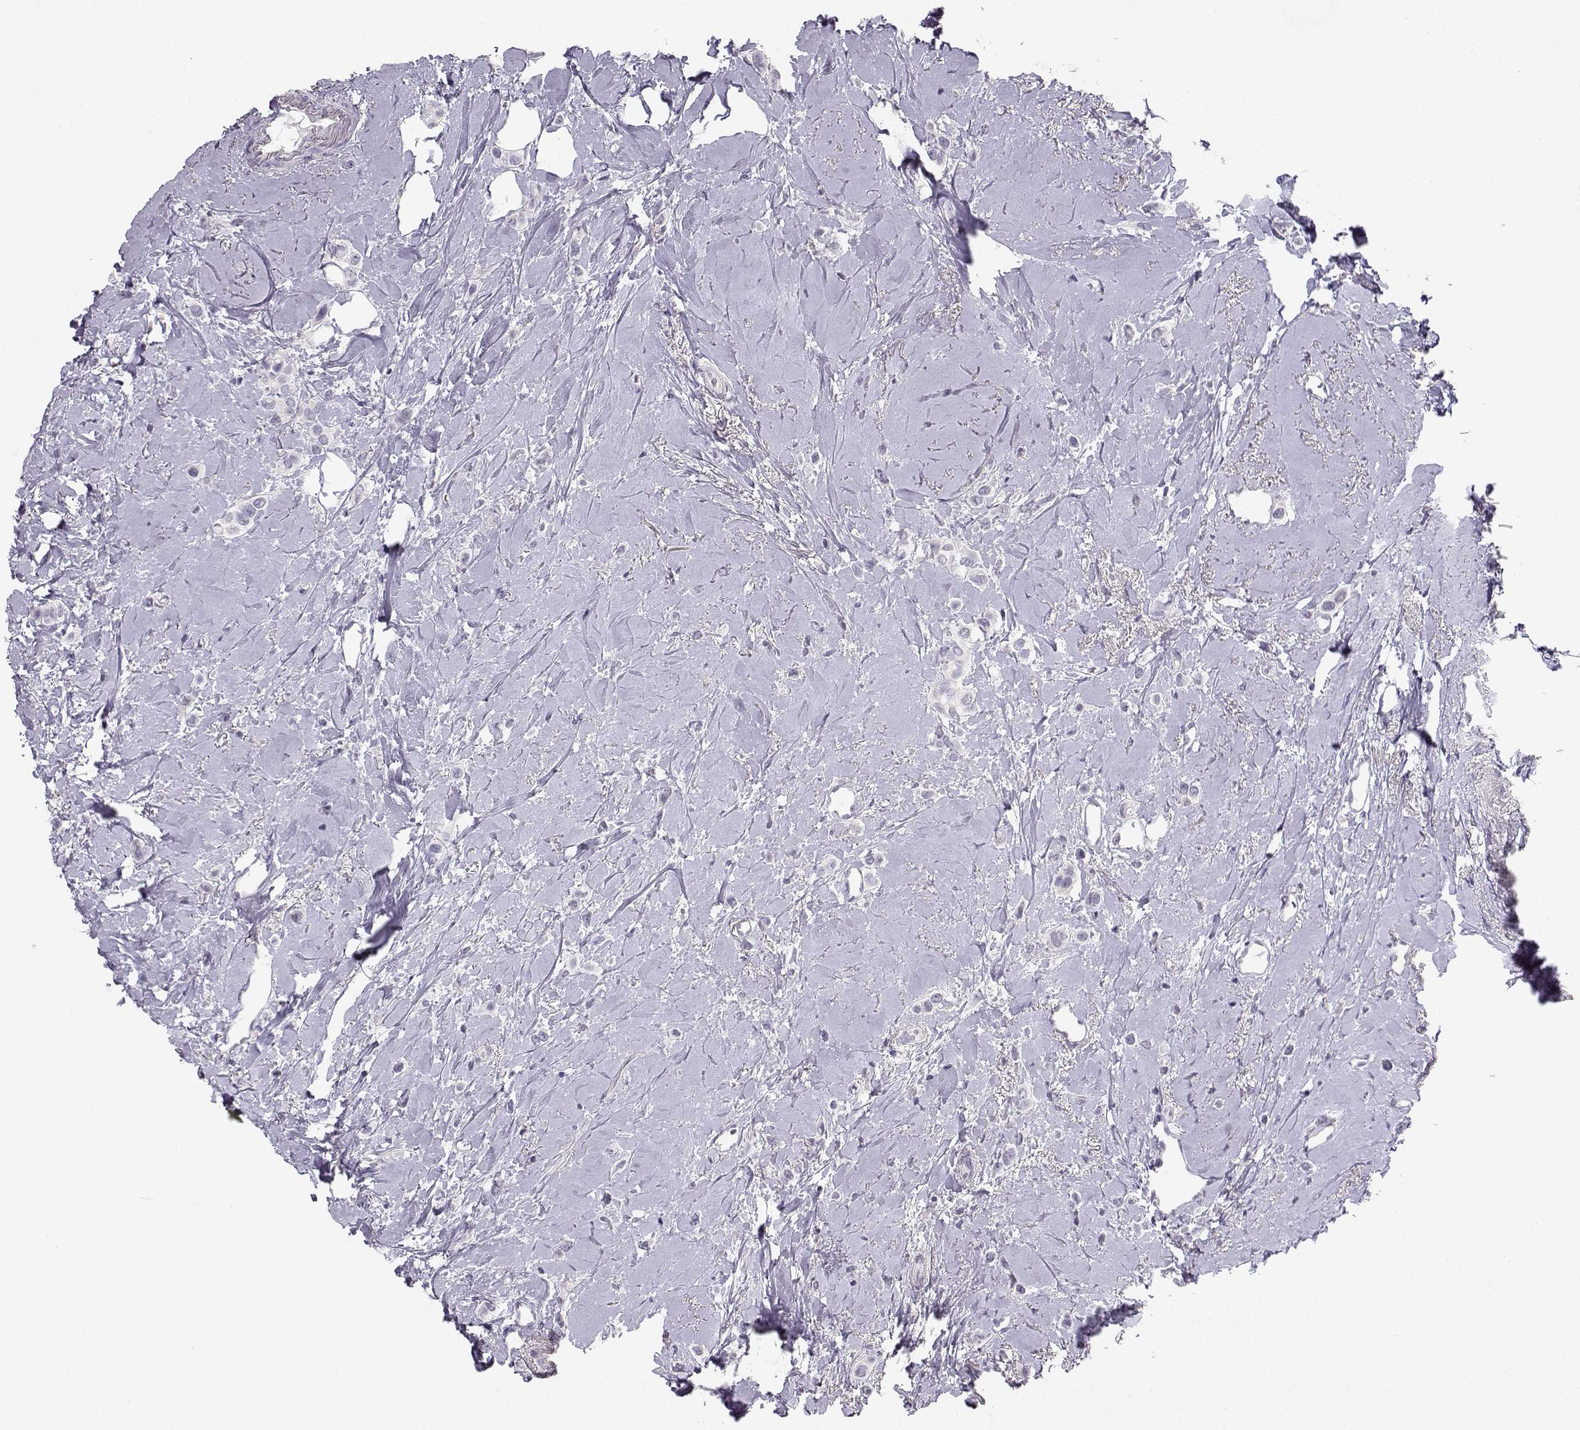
{"staining": {"intensity": "negative", "quantity": "none", "location": "none"}, "tissue": "breast cancer", "cell_type": "Tumor cells", "image_type": "cancer", "snomed": [{"axis": "morphology", "description": "Lobular carcinoma"}, {"axis": "topography", "description": "Breast"}], "caption": "Immunohistochemical staining of human breast cancer shows no significant staining in tumor cells.", "gene": "NUTM1", "patient": {"sex": "female", "age": 66}}